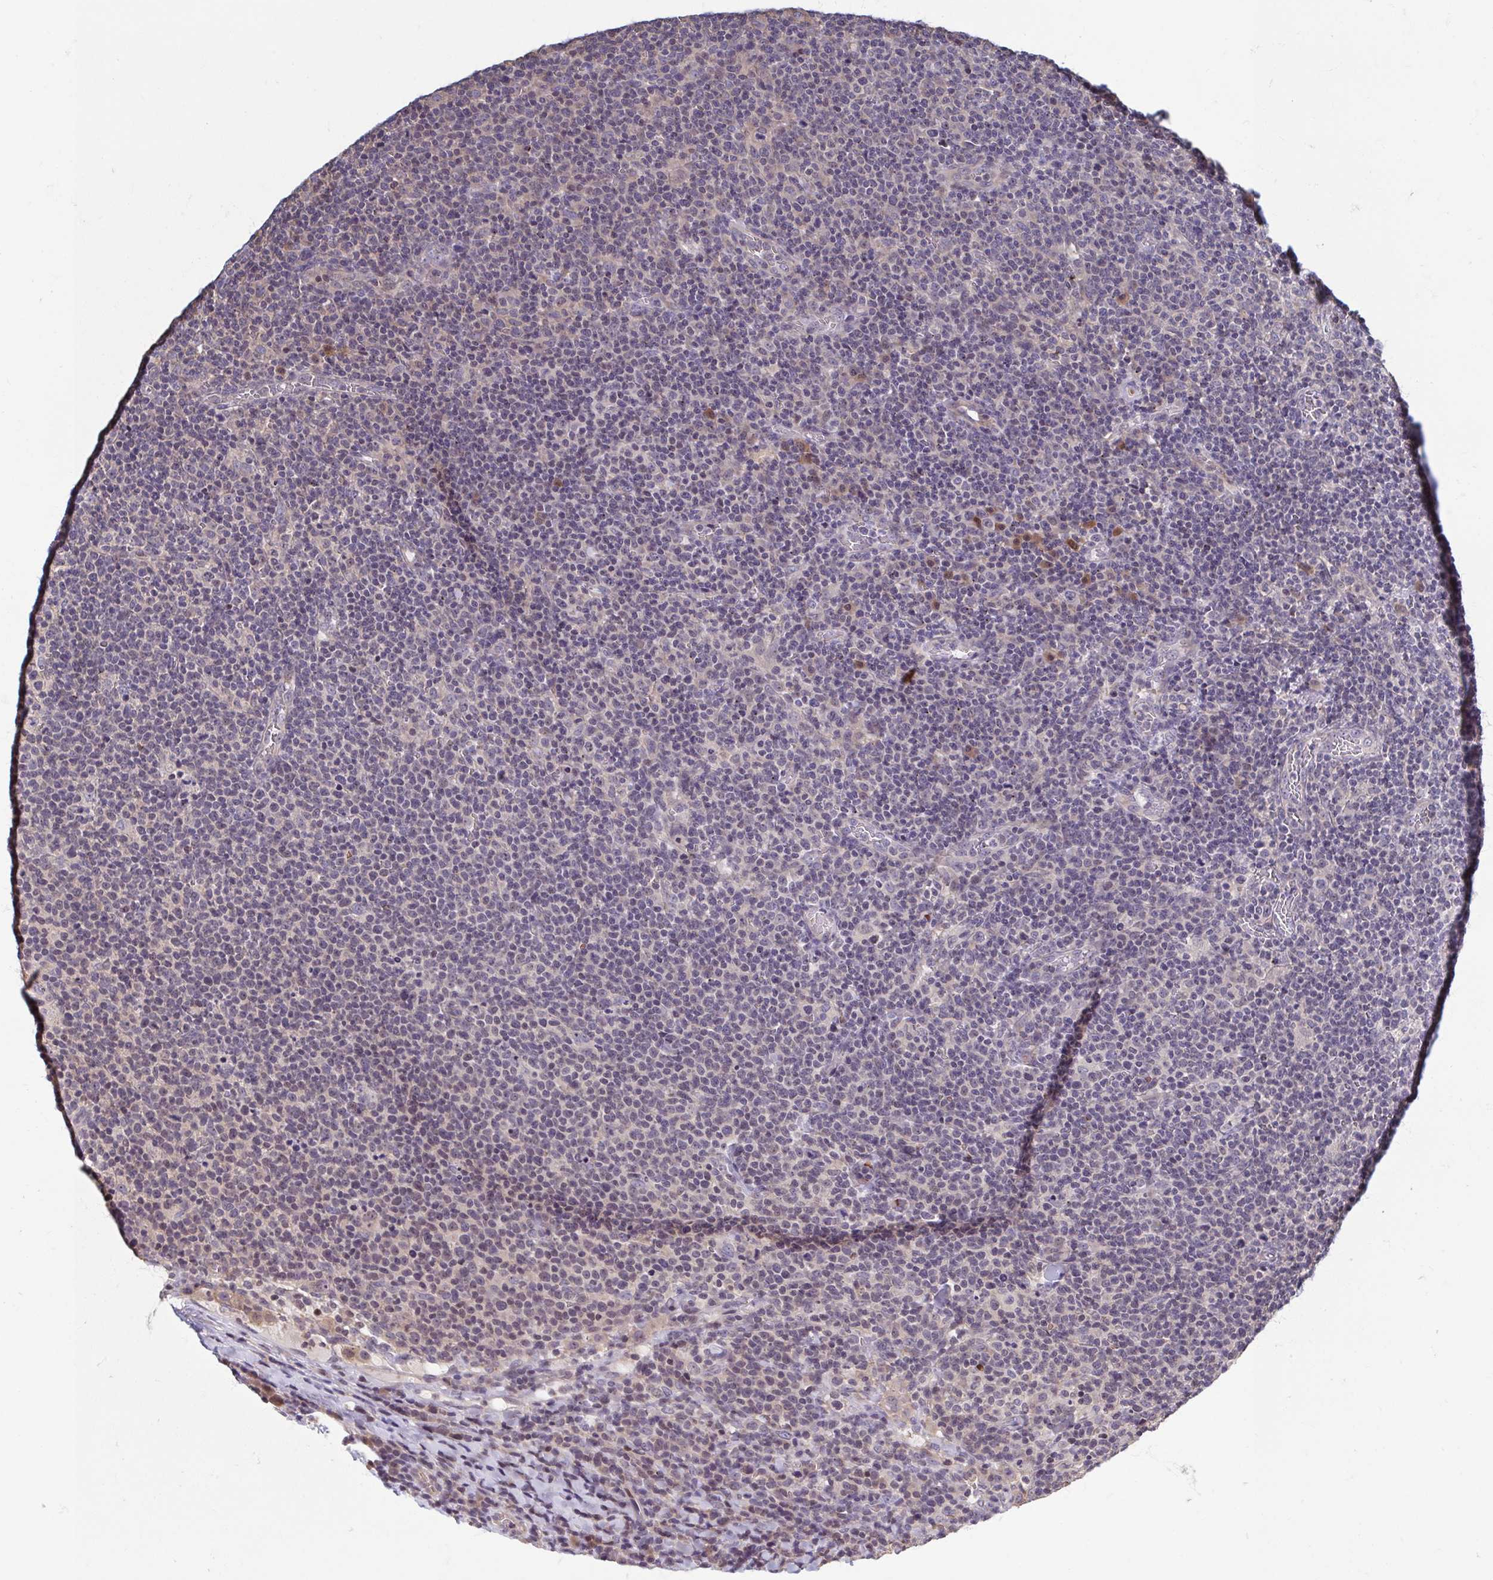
{"staining": {"intensity": "negative", "quantity": "none", "location": "none"}, "tissue": "lymphoma", "cell_type": "Tumor cells", "image_type": "cancer", "snomed": [{"axis": "morphology", "description": "Malignant lymphoma, non-Hodgkin's type, High grade"}, {"axis": "topography", "description": "Lymph node"}], "caption": "The immunohistochemistry histopathology image has no significant positivity in tumor cells of malignant lymphoma, non-Hodgkin's type (high-grade) tissue.", "gene": "LRRC38", "patient": {"sex": "male", "age": 61}}